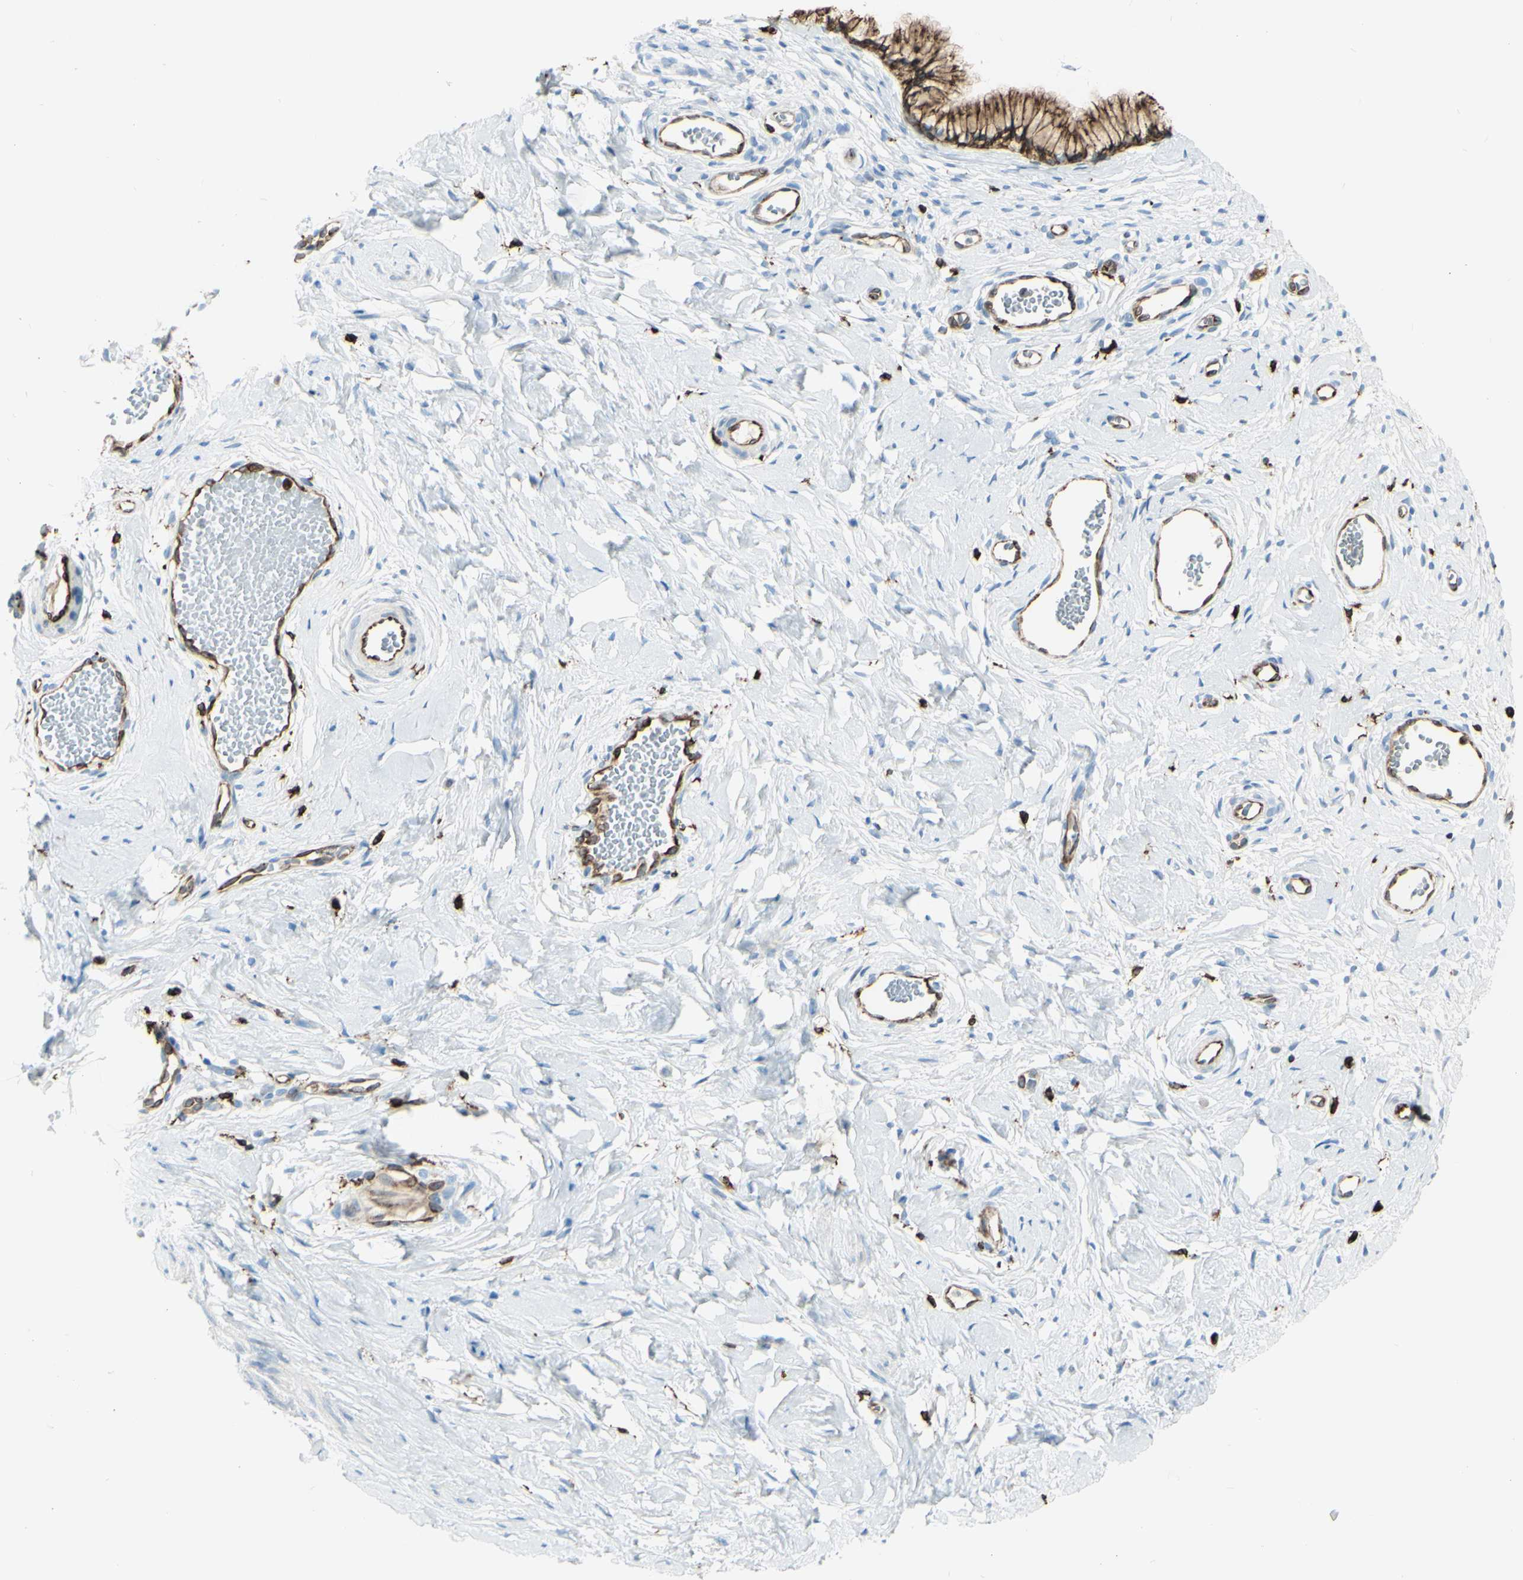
{"staining": {"intensity": "strong", "quantity": ">75%", "location": "cytoplasmic/membranous"}, "tissue": "cervix", "cell_type": "Glandular cells", "image_type": "normal", "snomed": [{"axis": "morphology", "description": "Normal tissue, NOS"}, {"axis": "topography", "description": "Cervix"}], "caption": "Cervix stained for a protein displays strong cytoplasmic/membranous positivity in glandular cells. (IHC, brightfield microscopy, high magnification).", "gene": "CD74", "patient": {"sex": "female", "age": 65}}